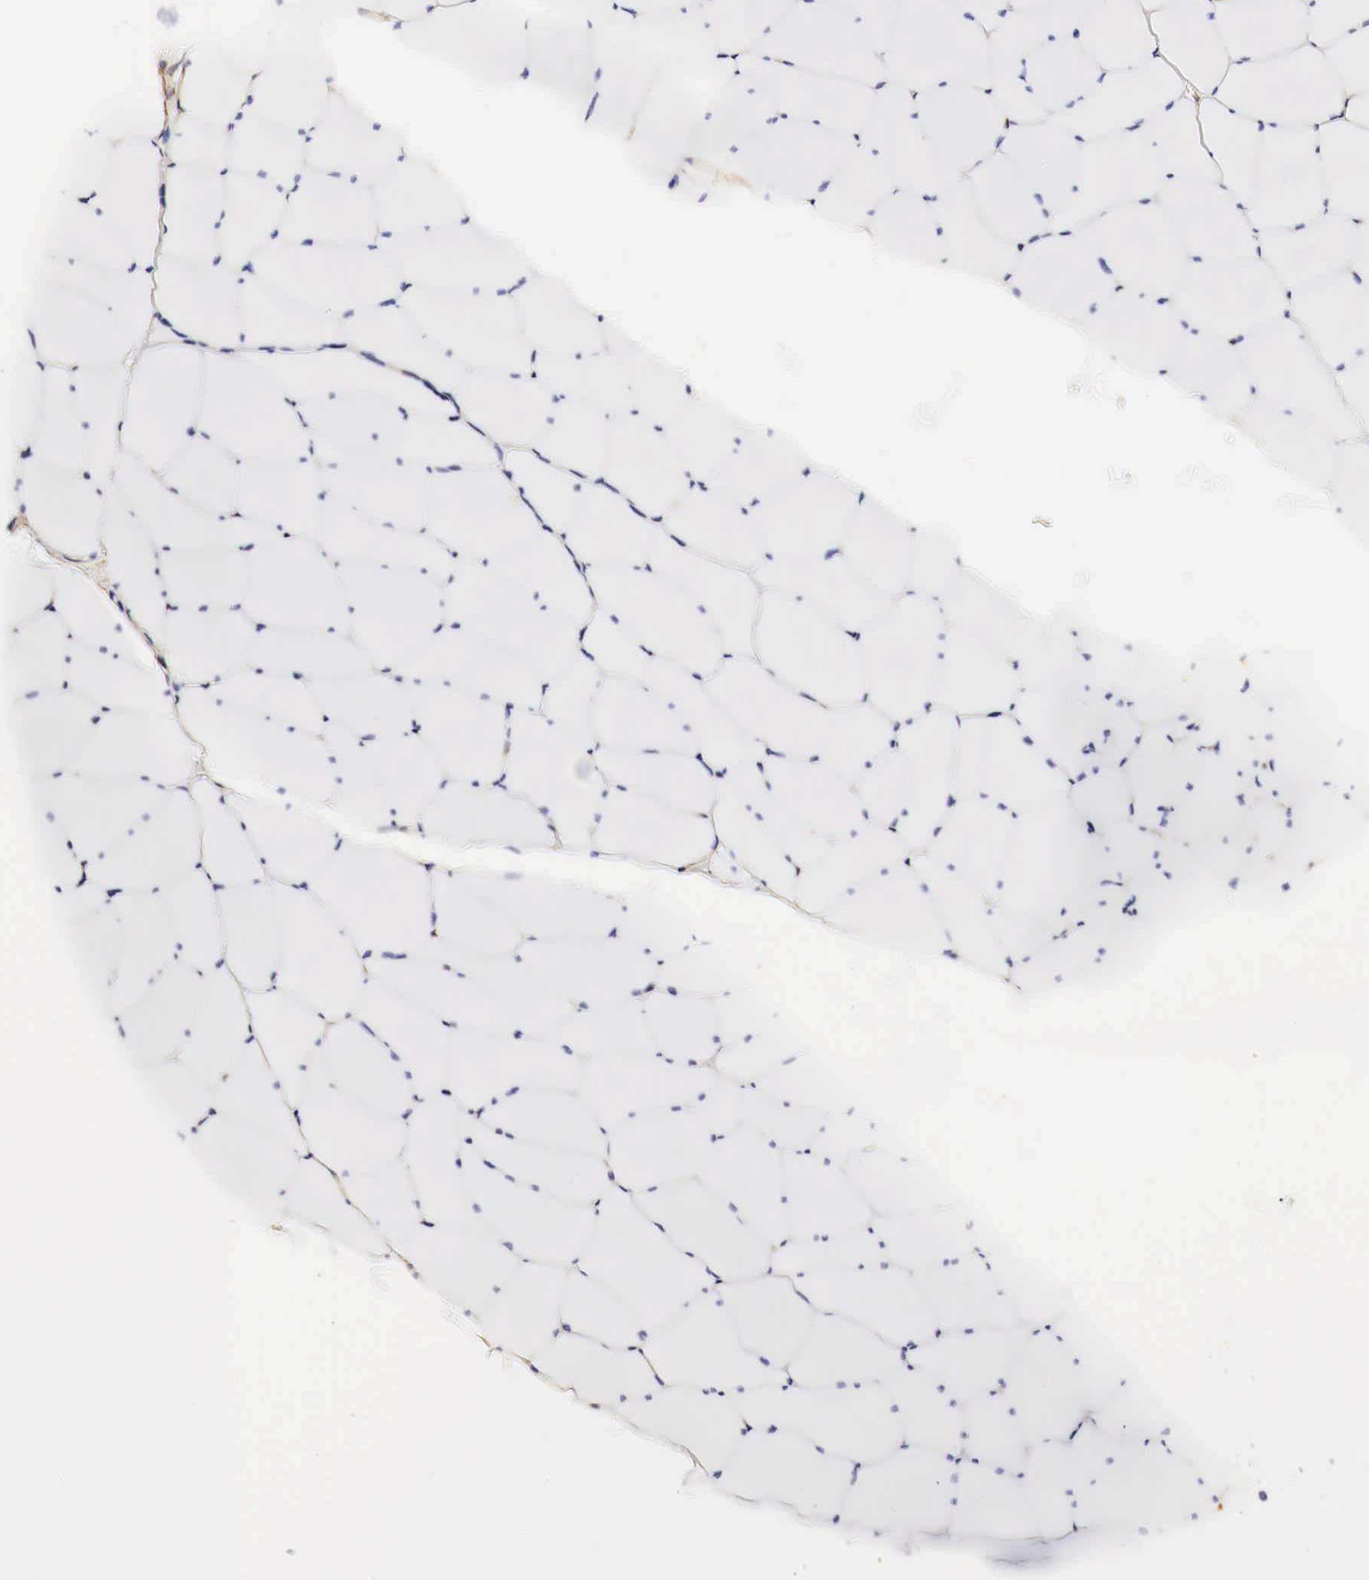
{"staining": {"intensity": "negative", "quantity": "none", "location": "none"}, "tissue": "skeletal muscle", "cell_type": "Myocytes", "image_type": "normal", "snomed": [{"axis": "morphology", "description": "Normal tissue, NOS"}, {"axis": "topography", "description": "Skeletal muscle"}, {"axis": "topography", "description": "Salivary gland"}], "caption": "The micrograph displays no staining of myocytes in normal skeletal muscle. (IHC, brightfield microscopy, high magnification).", "gene": "EGFR", "patient": {"sex": "male", "age": 62}}